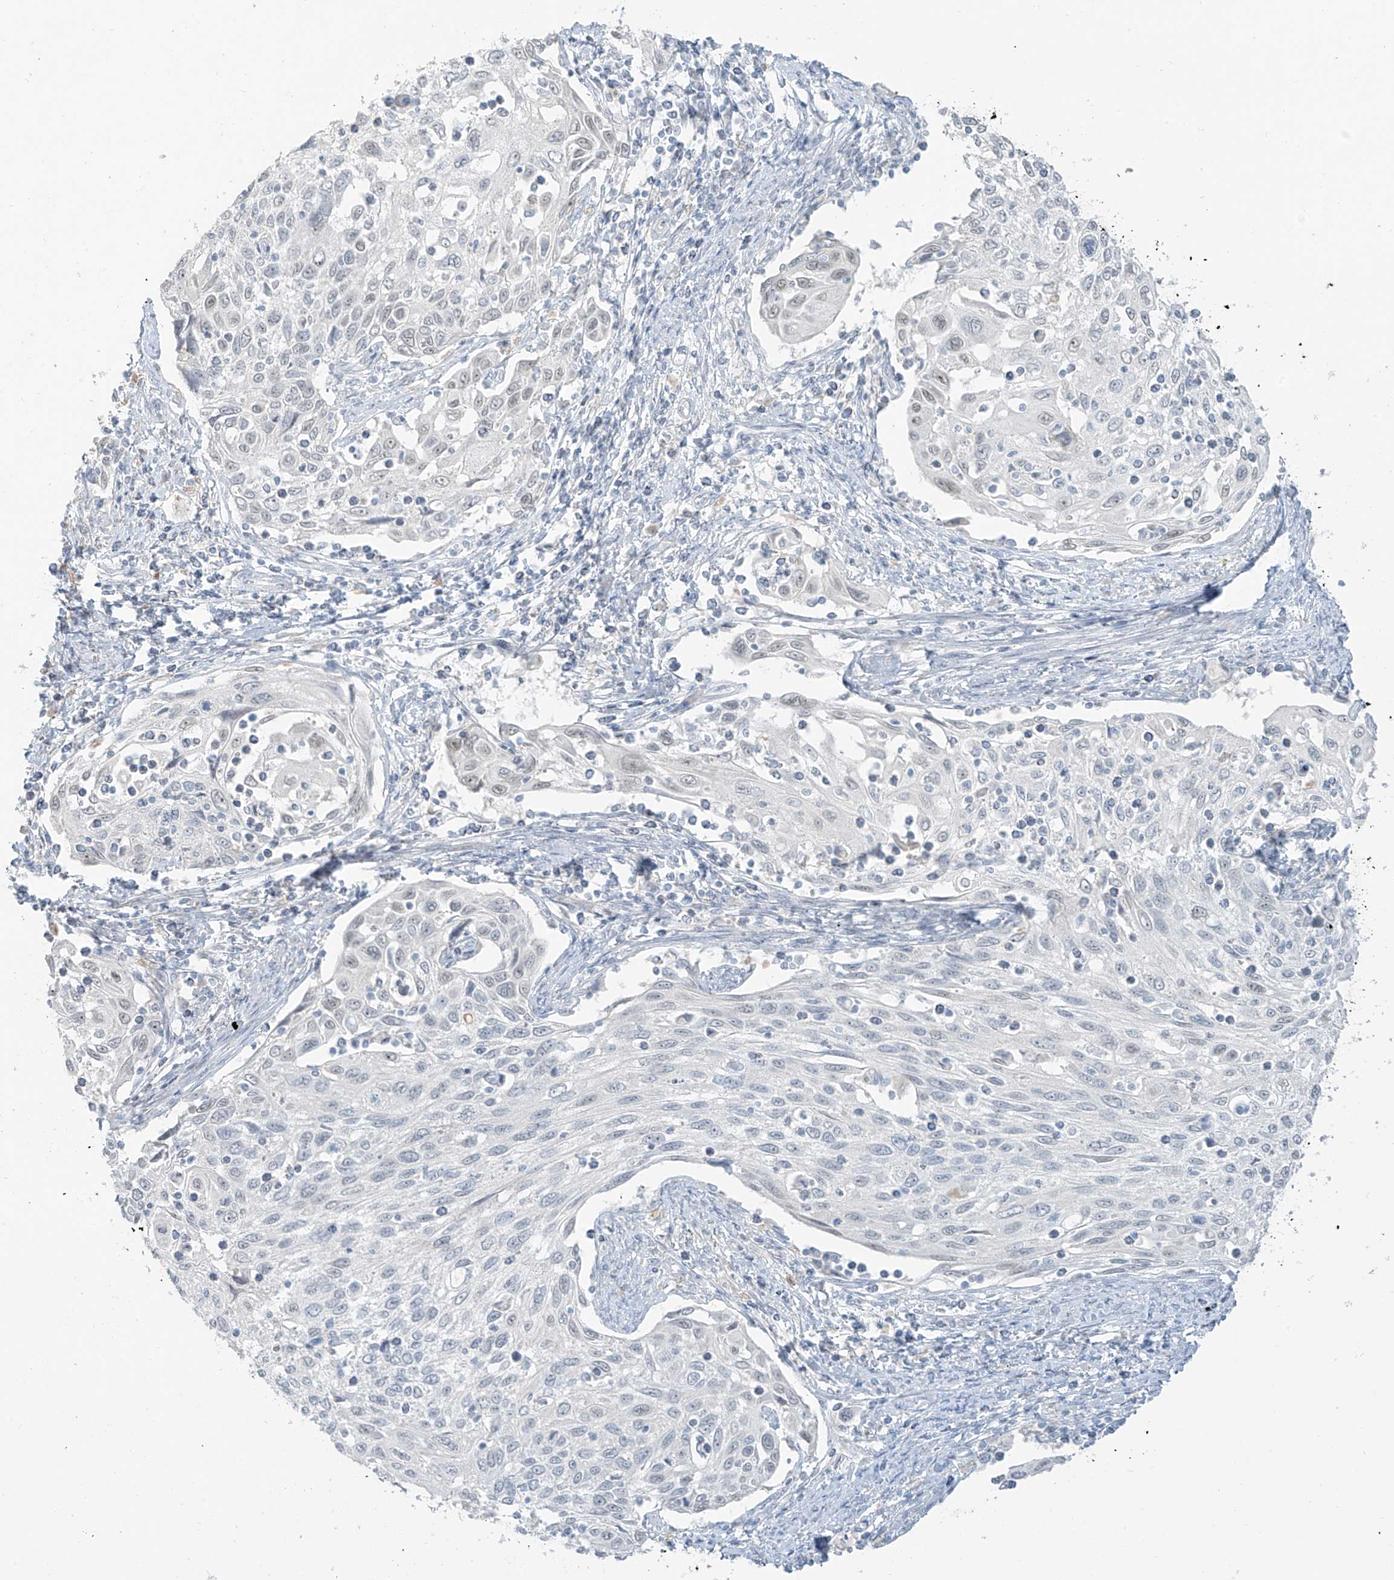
{"staining": {"intensity": "negative", "quantity": "none", "location": "none"}, "tissue": "cervical cancer", "cell_type": "Tumor cells", "image_type": "cancer", "snomed": [{"axis": "morphology", "description": "Squamous cell carcinoma, NOS"}, {"axis": "topography", "description": "Cervix"}], "caption": "Cervical cancer (squamous cell carcinoma) was stained to show a protein in brown. There is no significant positivity in tumor cells.", "gene": "PRDM6", "patient": {"sex": "female", "age": 70}}